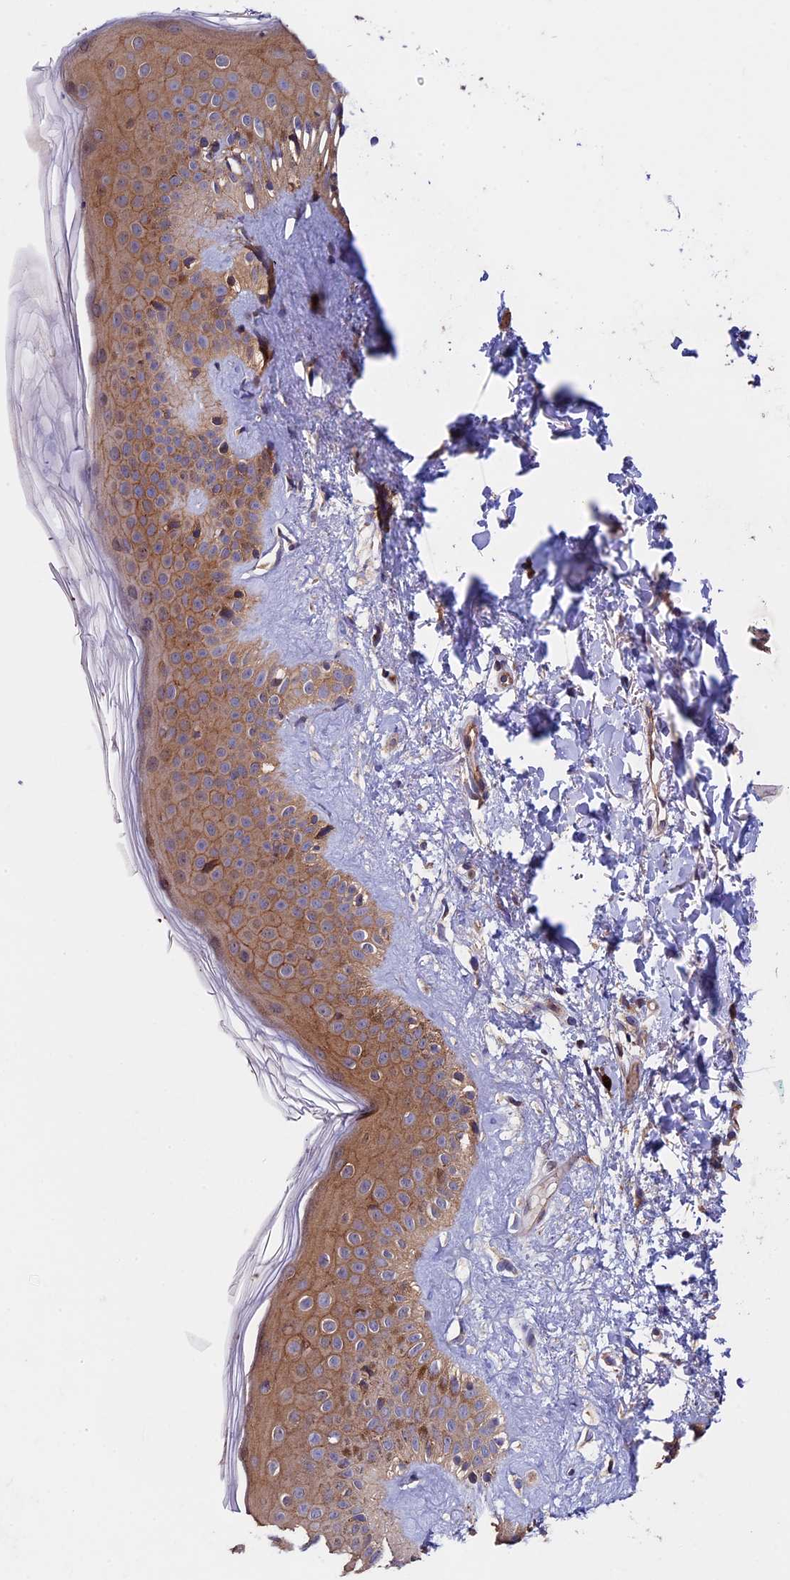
{"staining": {"intensity": "moderate", "quantity": "<25%", "location": "cytoplasmic/membranous"}, "tissue": "skin", "cell_type": "Fibroblasts", "image_type": "normal", "snomed": [{"axis": "morphology", "description": "Normal tissue, NOS"}, {"axis": "topography", "description": "Skin"}], "caption": "Immunohistochemical staining of normal skin shows <25% levels of moderate cytoplasmic/membranous protein staining in approximately <25% of fibroblasts.", "gene": "SLC9A5", "patient": {"sex": "female", "age": 58}}